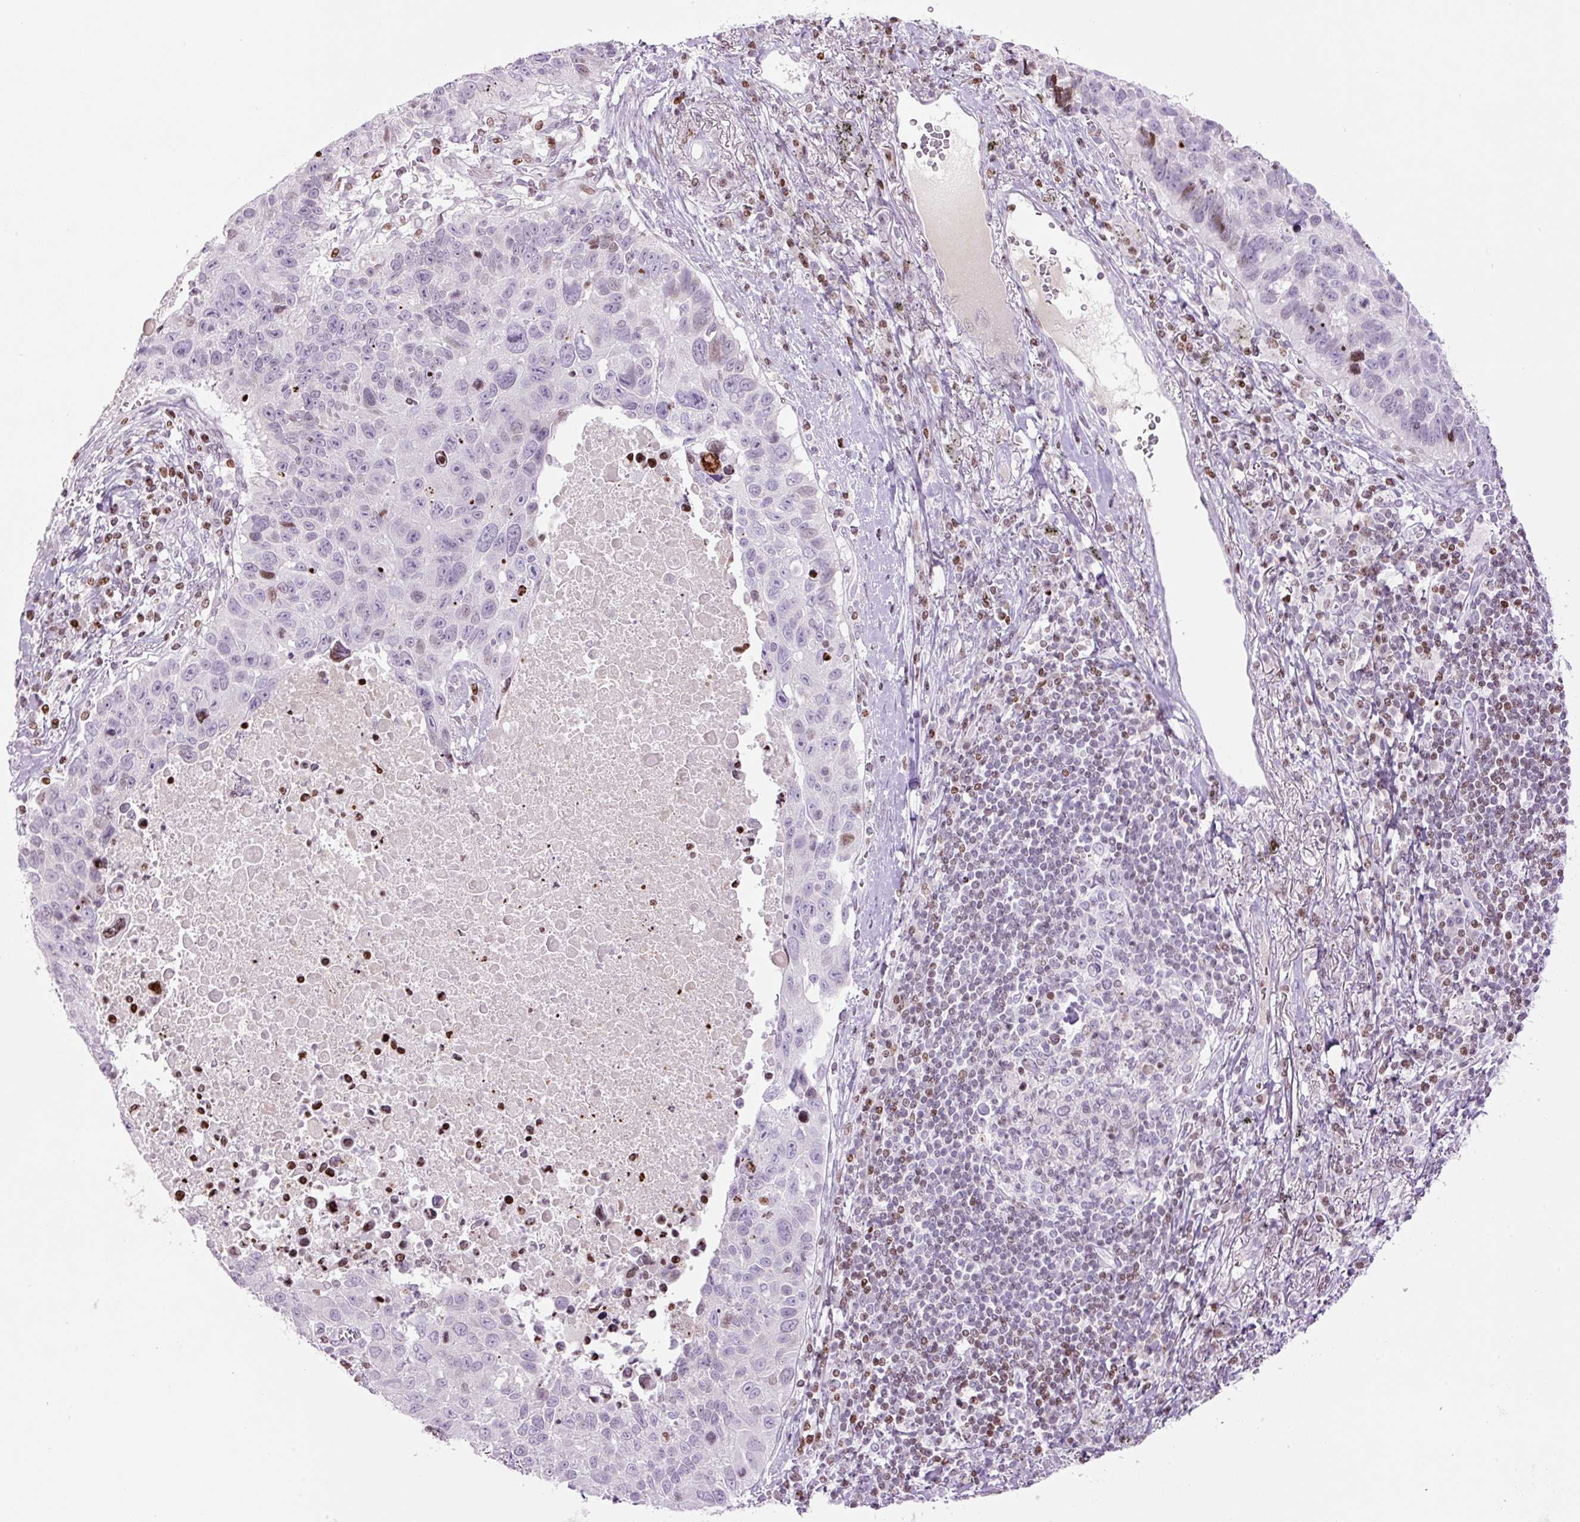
{"staining": {"intensity": "moderate", "quantity": "<25%", "location": "nuclear"}, "tissue": "lung cancer", "cell_type": "Tumor cells", "image_type": "cancer", "snomed": [{"axis": "morphology", "description": "Squamous cell carcinoma, NOS"}, {"axis": "topography", "description": "Lung"}], "caption": "About <25% of tumor cells in lung squamous cell carcinoma demonstrate moderate nuclear protein staining as visualized by brown immunohistochemical staining.", "gene": "TMEM177", "patient": {"sex": "male", "age": 66}}